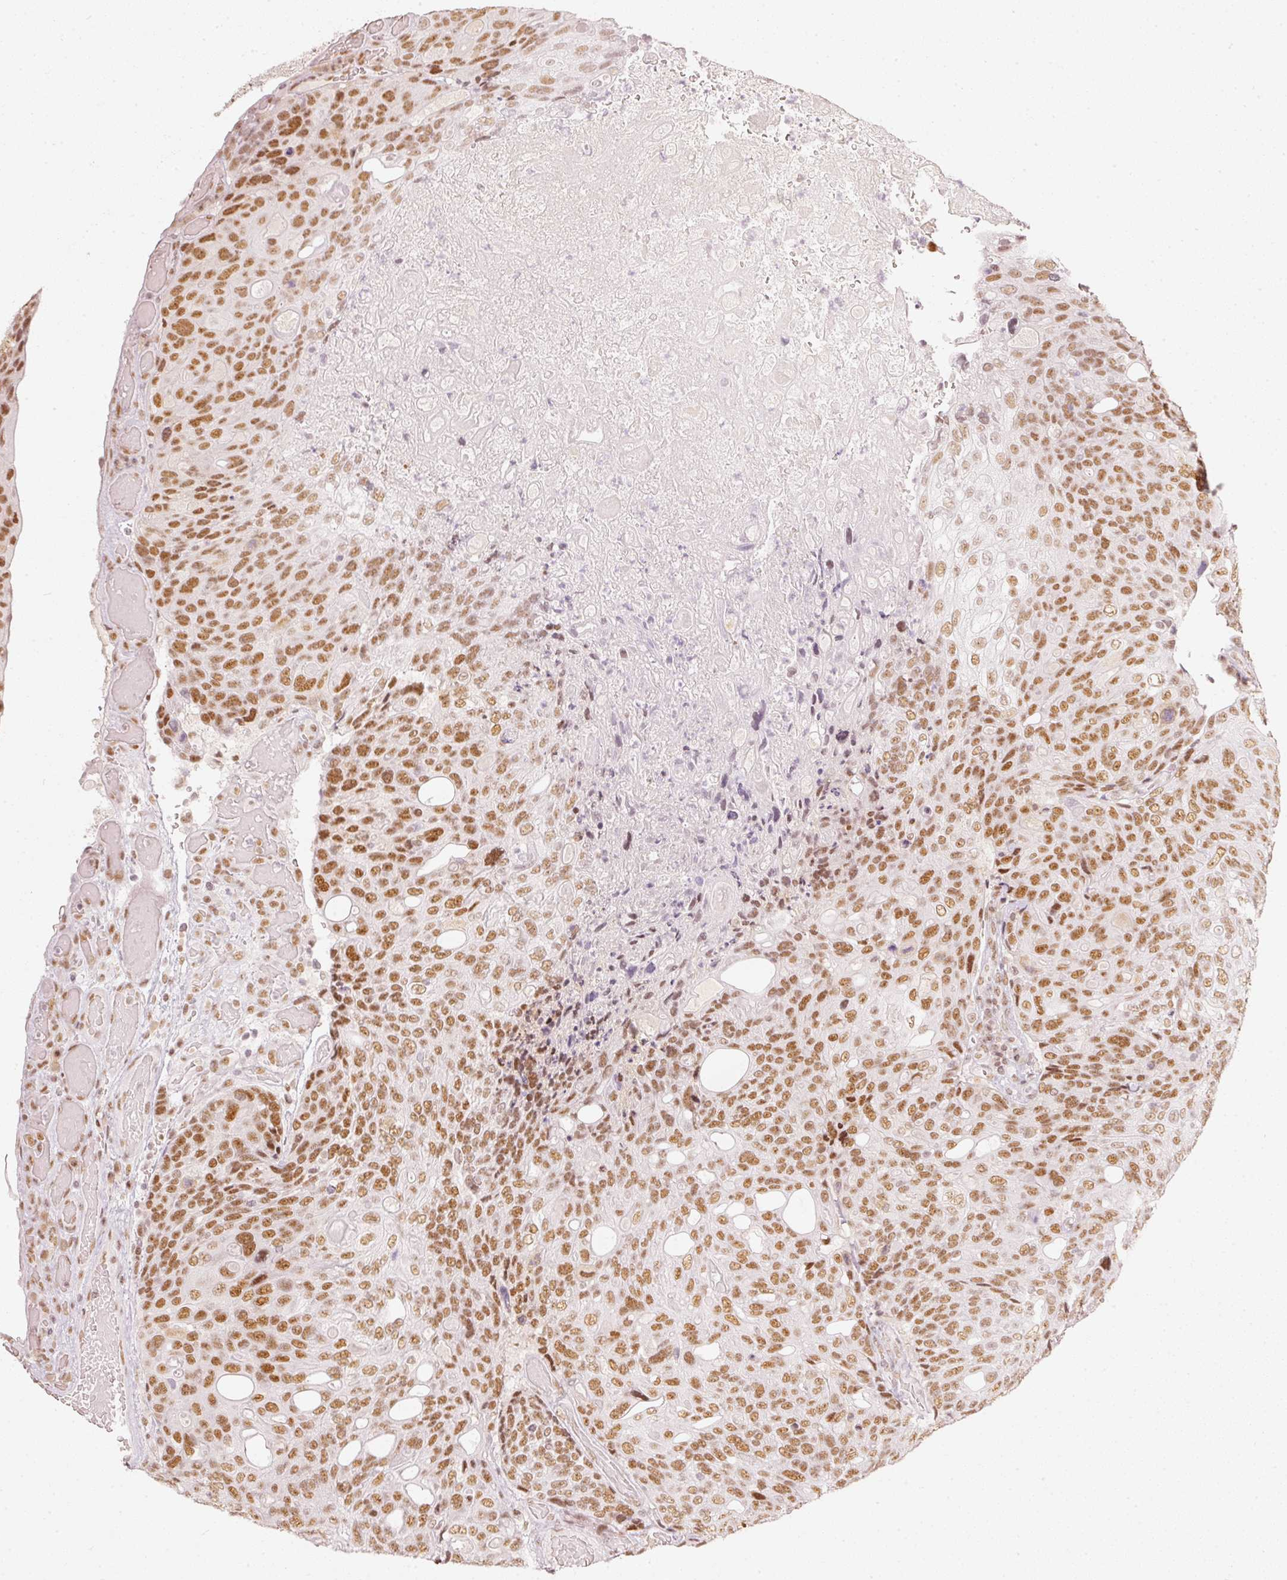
{"staining": {"intensity": "moderate", "quantity": ">75%", "location": "nuclear"}, "tissue": "urothelial cancer", "cell_type": "Tumor cells", "image_type": "cancer", "snomed": [{"axis": "morphology", "description": "Urothelial carcinoma, High grade"}, {"axis": "topography", "description": "Urinary bladder"}], "caption": "Protein expression by immunohistochemistry reveals moderate nuclear positivity in approximately >75% of tumor cells in urothelial carcinoma (high-grade).", "gene": "PPP1R10", "patient": {"sex": "female", "age": 70}}